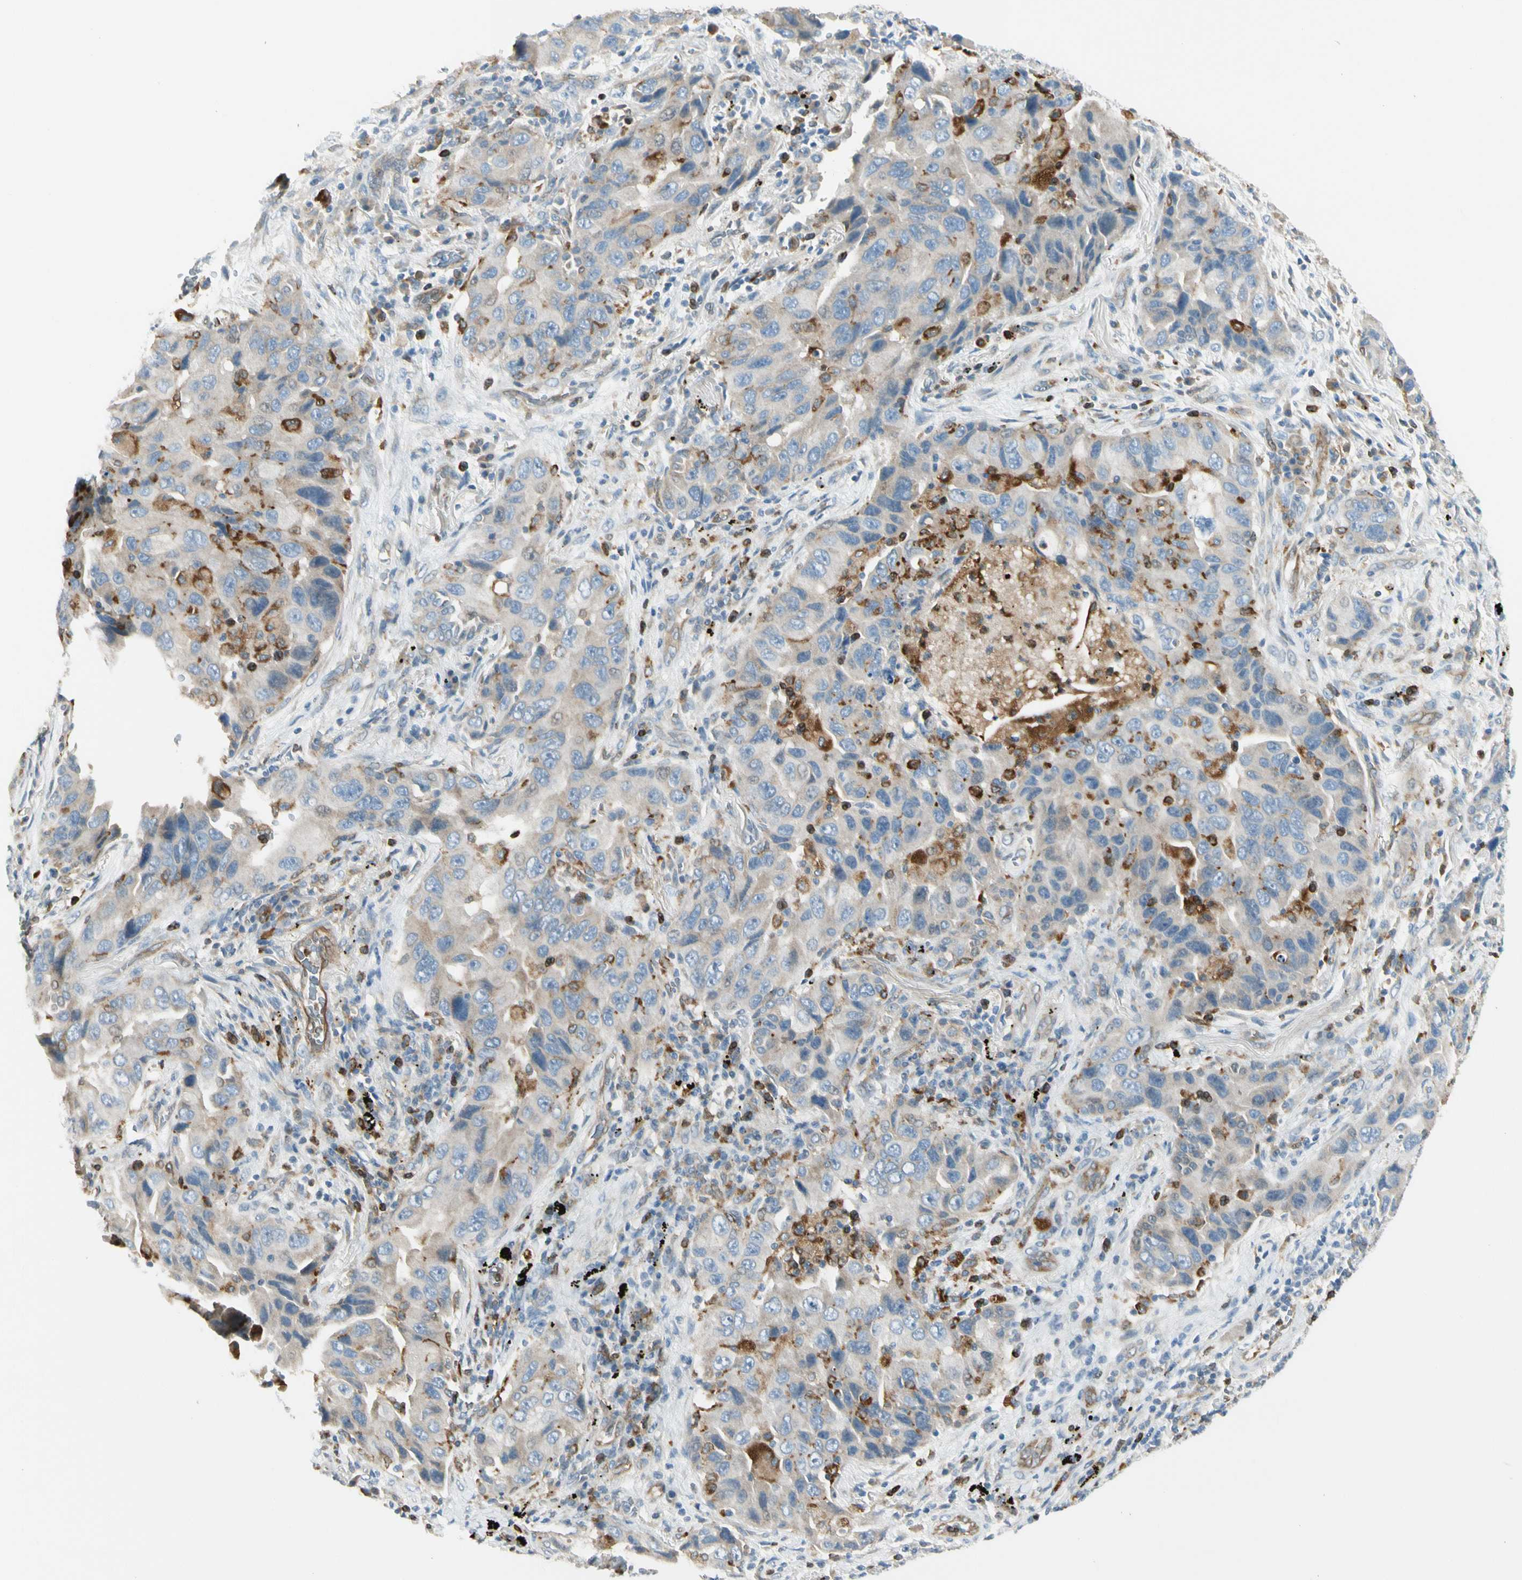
{"staining": {"intensity": "negative", "quantity": "none", "location": "none"}, "tissue": "lung cancer", "cell_type": "Tumor cells", "image_type": "cancer", "snomed": [{"axis": "morphology", "description": "Adenocarcinoma, NOS"}, {"axis": "topography", "description": "Lung"}], "caption": "High power microscopy photomicrograph of an IHC image of lung cancer (adenocarcinoma), revealing no significant staining in tumor cells.", "gene": "LPCAT2", "patient": {"sex": "female", "age": 65}}